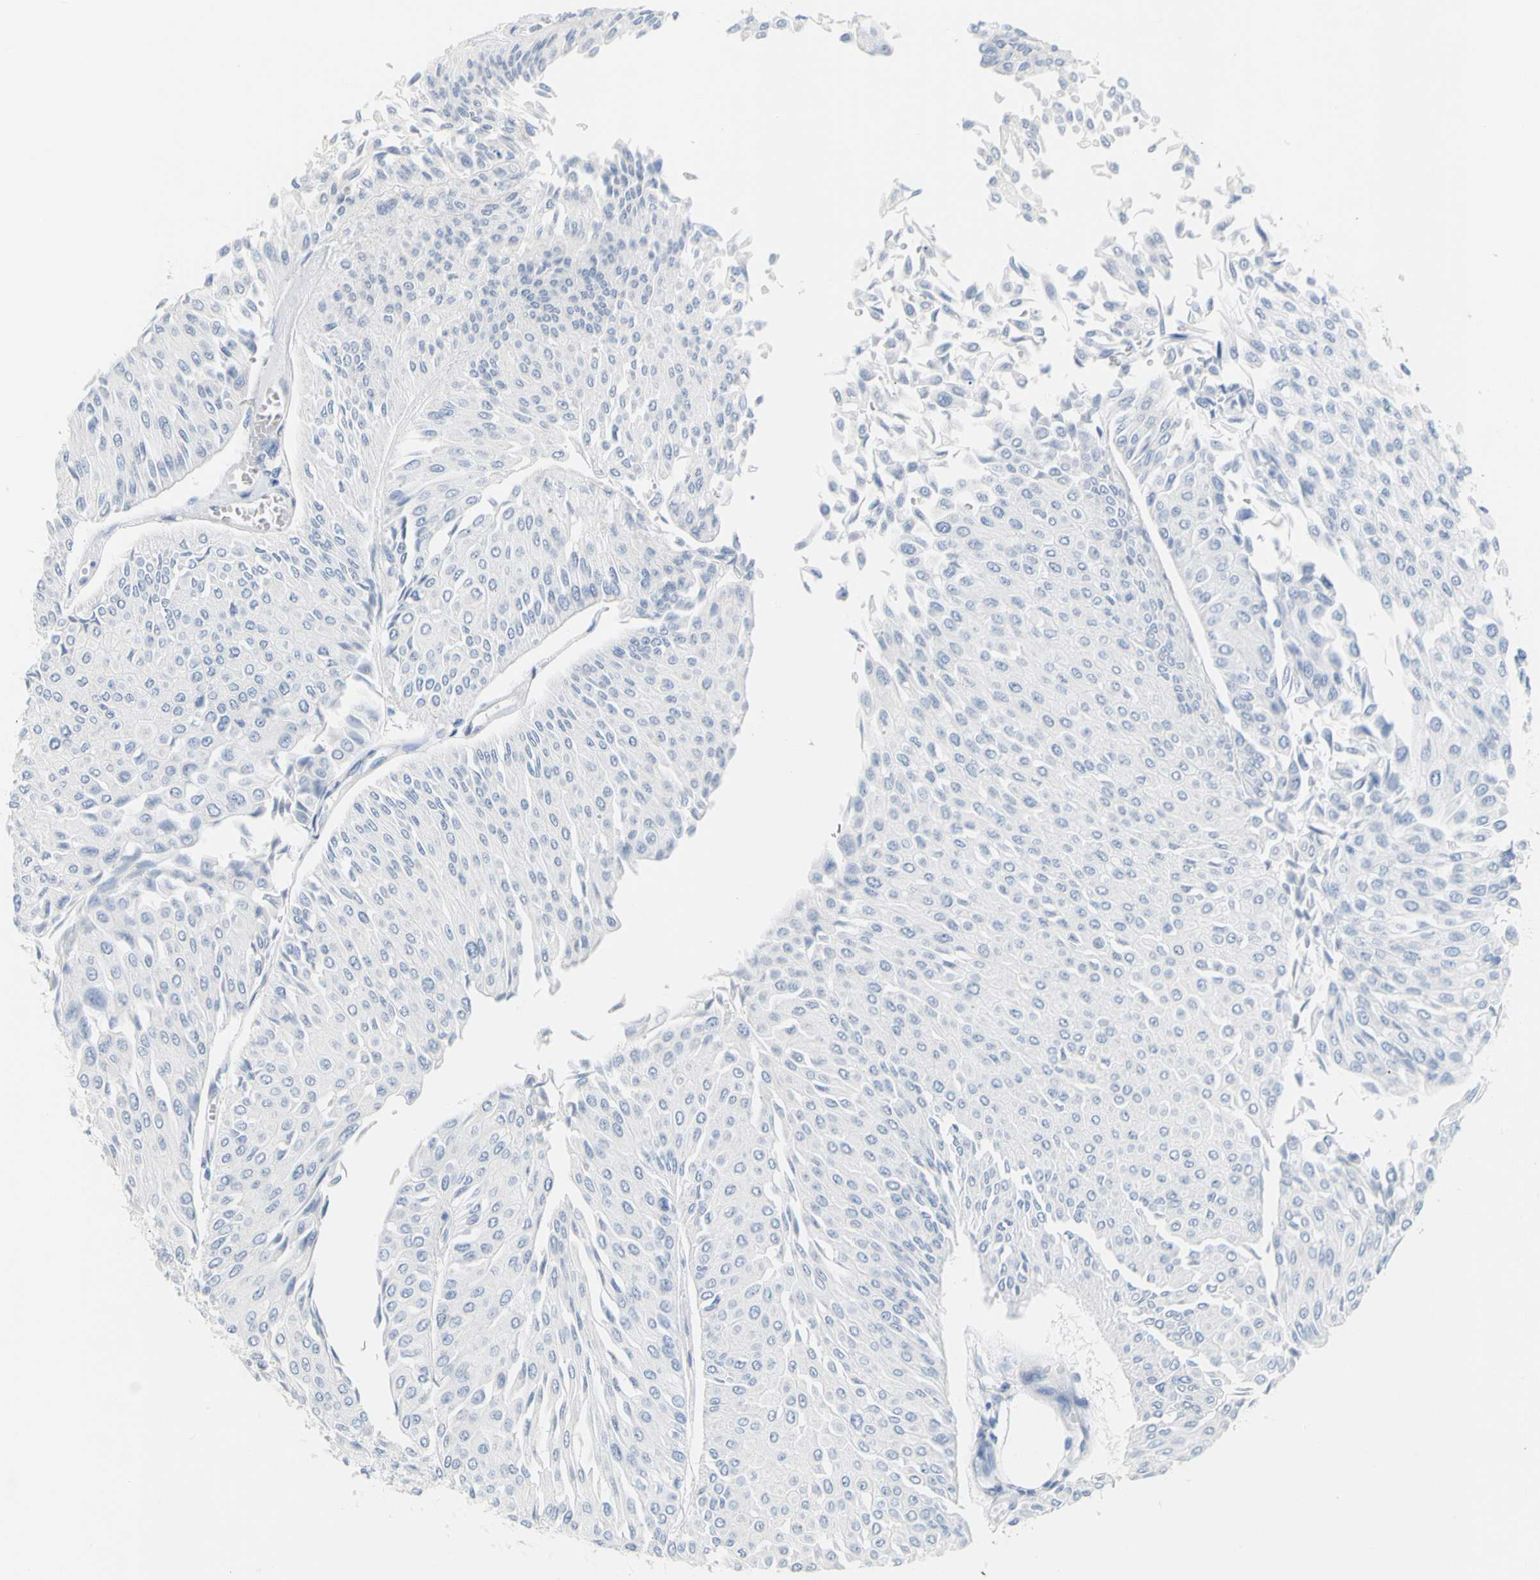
{"staining": {"intensity": "negative", "quantity": "none", "location": "none"}, "tissue": "urothelial cancer", "cell_type": "Tumor cells", "image_type": "cancer", "snomed": [{"axis": "morphology", "description": "Urothelial carcinoma, Low grade"}, {"axis": "topography", "description": "Urinary bladder"}], "caption": "IHC micrograph of neoplastic tissue: low-grade urothelial carcinoma stained with DAB exhibits no significant protein positivity in tumor cells. (DAB IHC, high magnification).", "gene": "OPN1SW", "patient": {"sex": "male", "age": 67}}